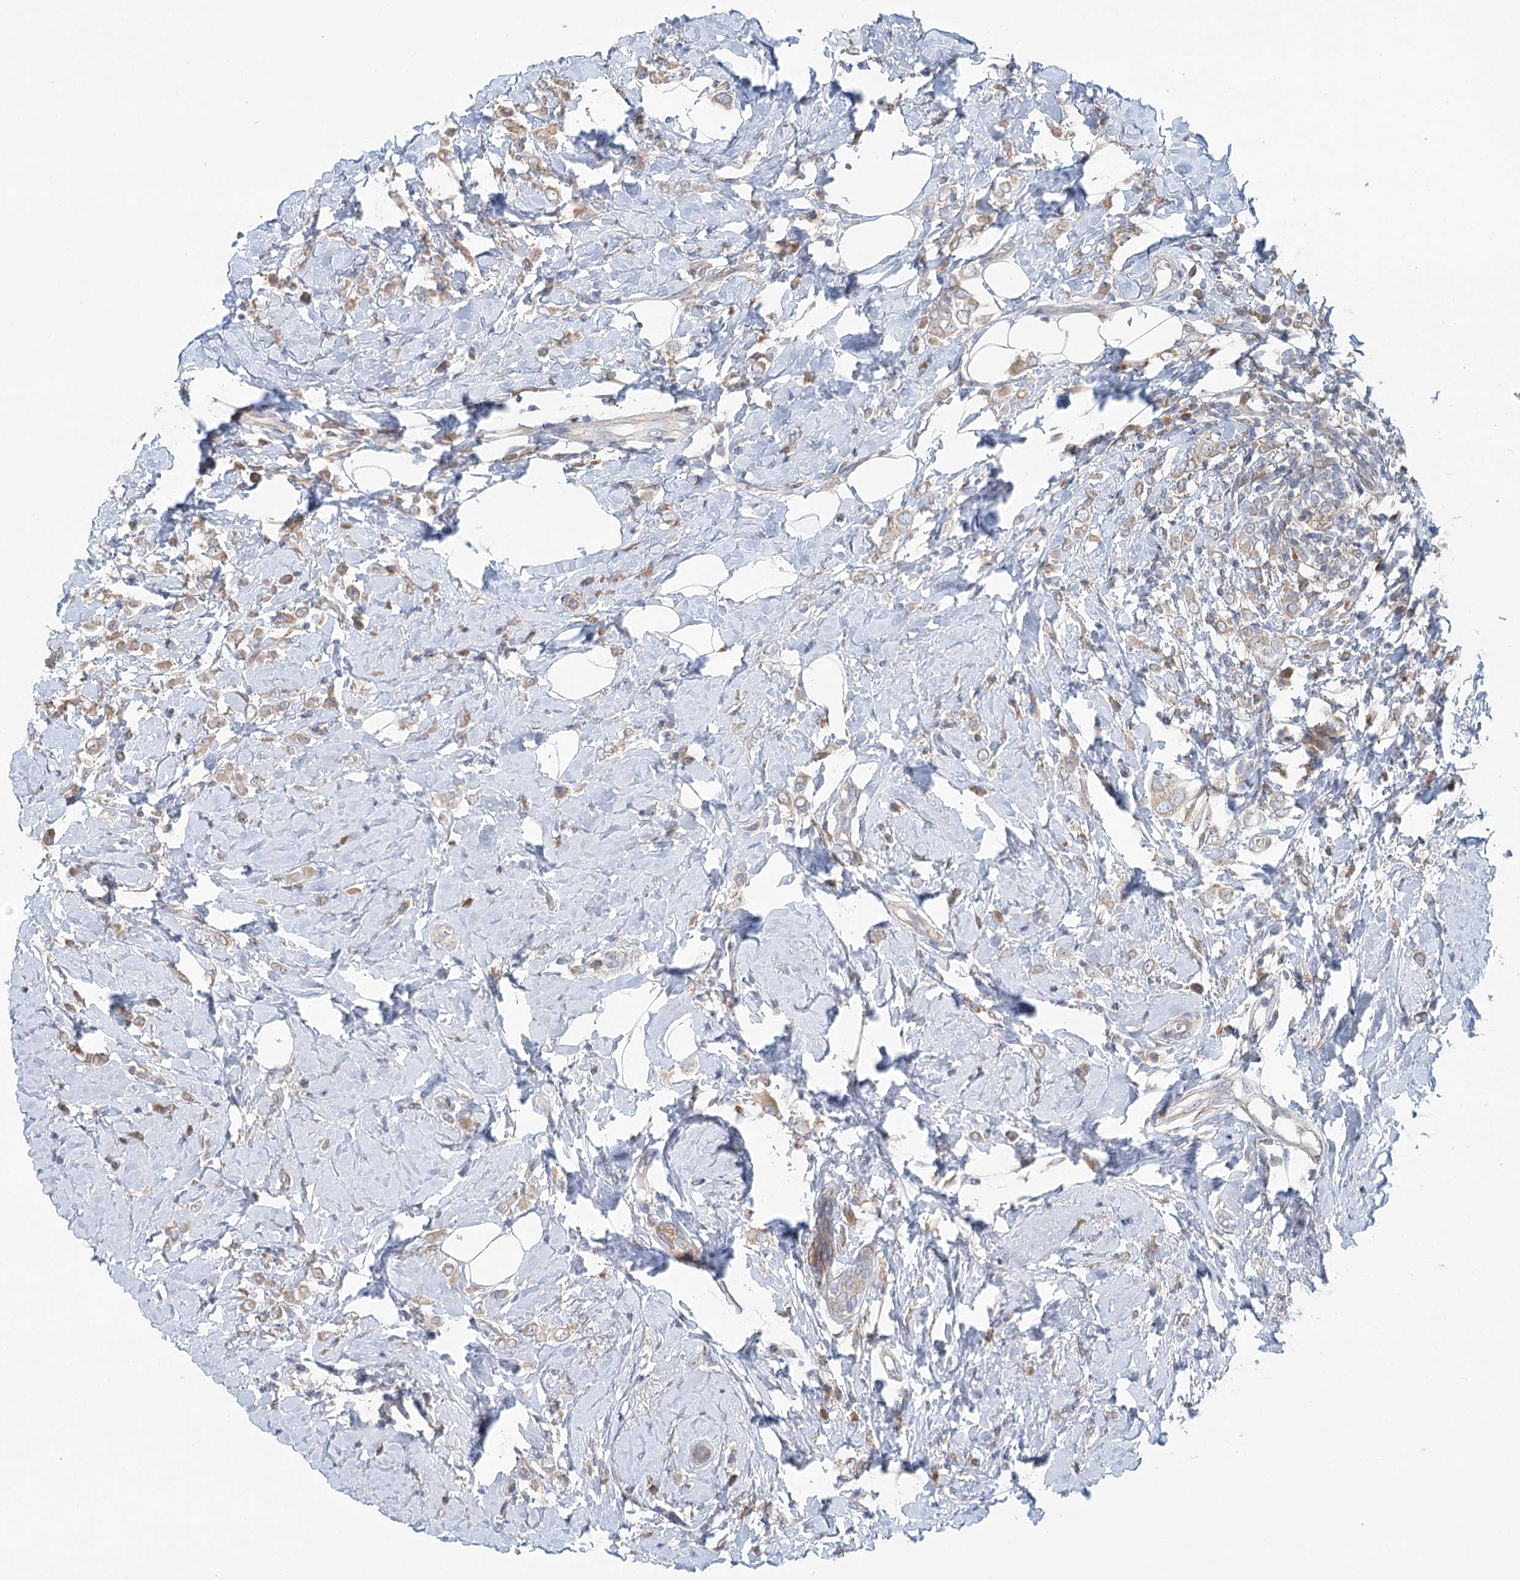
{"staining": {"intensity": "weak", "quantity": ">75%", "location": "cytoplasmic/membranous"}, "tissue": "breast cancer", "cell_type": "Tumor cells", "image_type": "cancer", "snomed": [{"axis": "morphology", "description": "Lobular carcinoma"}, {"axis": "topography", "description": "Breast"}], "caption": "Immunohistochemistry photomicrograph of breast lobular carcinoma stained for a protein (brown), which demonstrates low levels of weak cytoplasmic/membranous staining in about >75% of tumor cells.", "gene": "PAIP2", "patient": {"sex": "female", "age": 47}}